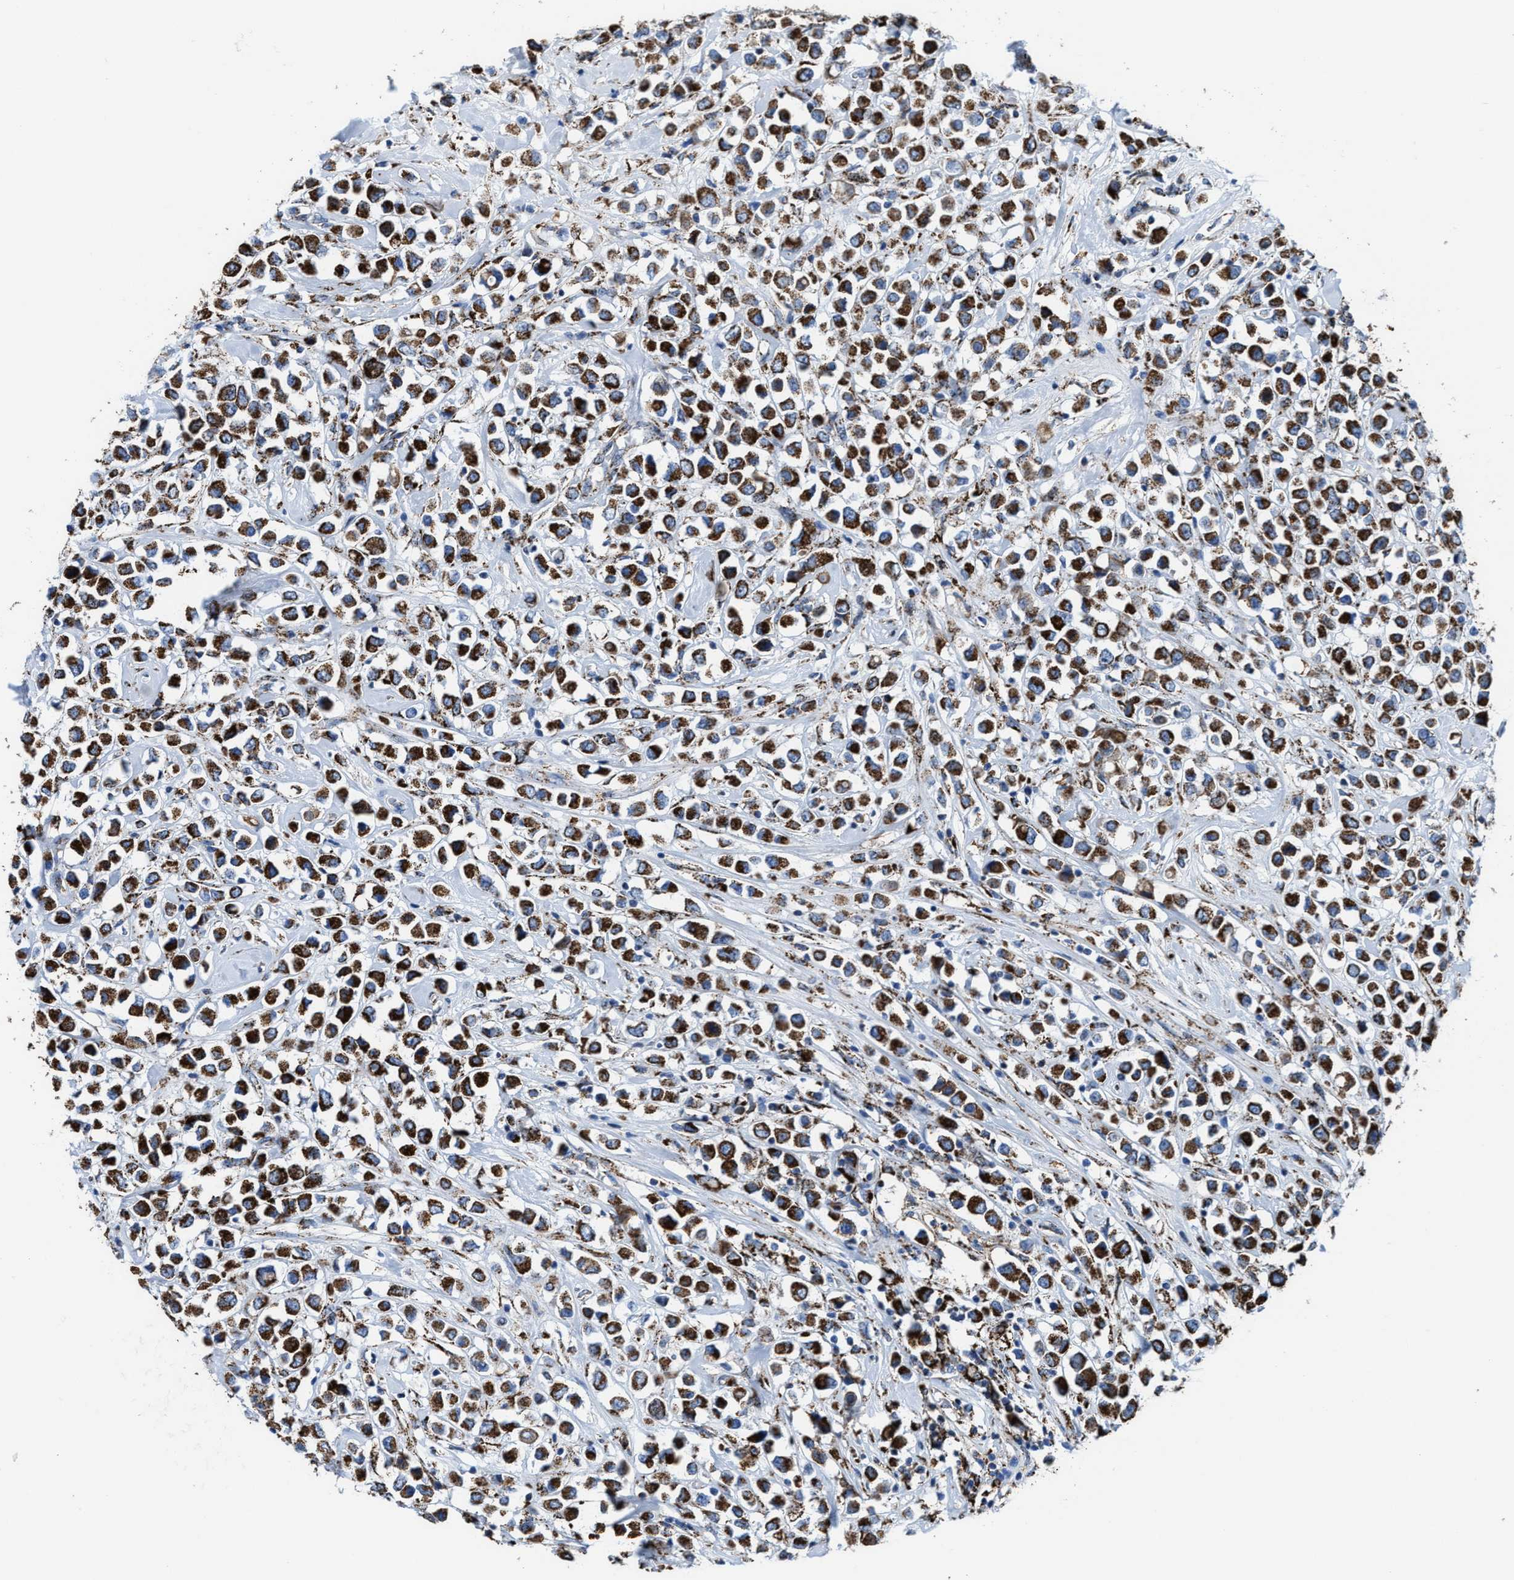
{"staining": {"intensity": "strong", "quantity": ">75%", "location": "cytoplasmic/membranous"}, "tissue": "breast cancer", "cell_type": "Tumor cells", "image_type": "cancer", "snomed": [{"axis": "morphology", "description": "Duct carcinoma"}, {"axis": "topography", "description": "Breast"}], "caption": "Strong cytoplasmic/membranous protein staining is appreciated in about >75% of tumor cells in breast cancer (infiltrating ductal carcinoma).", "gene": "ALDH1B1", "patient": {"sex": "female", "age": 61}}